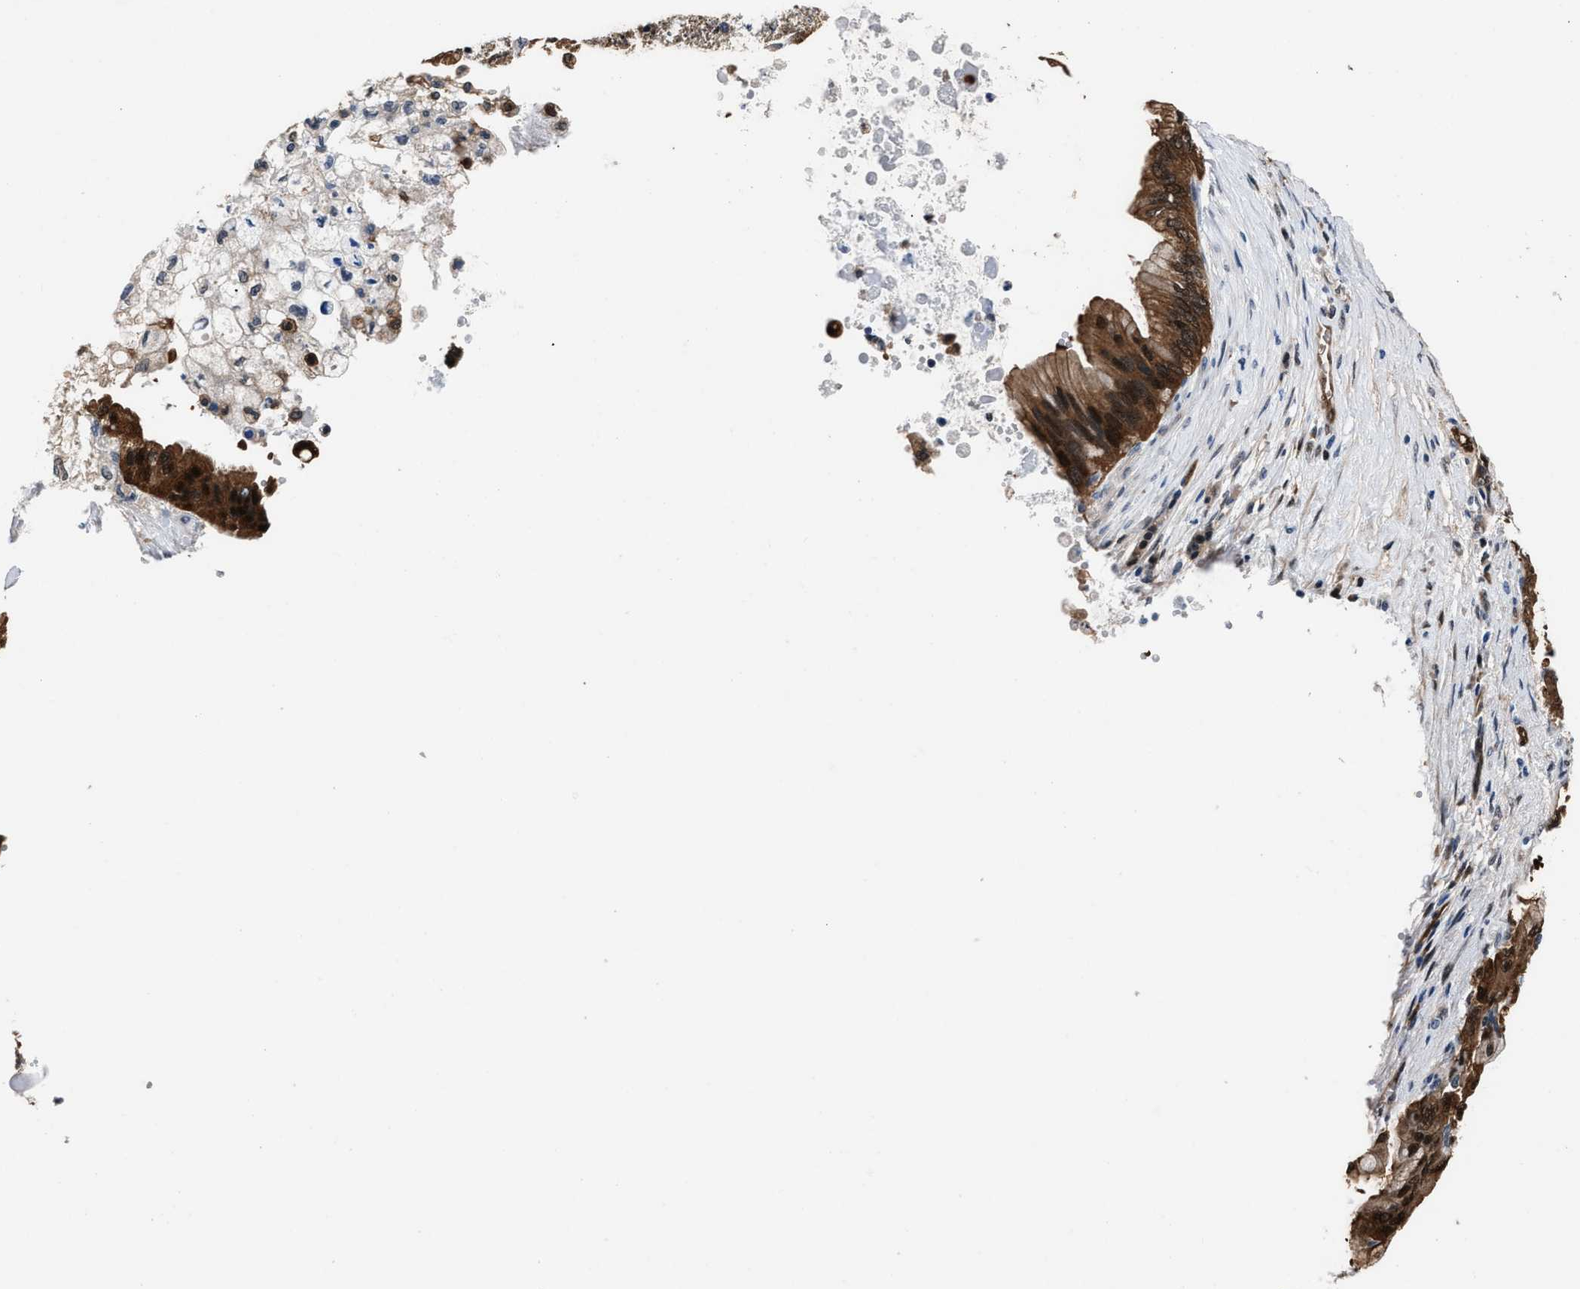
{"staining": {"intensity": "strong", "quantity": "25%-75%", "location": "cytoplasmic/membranous,nuclear"}, "tissue": "pancreatic cancer", "cell_type": "Tumor cells", "image_type": "cancer", "snomed": [{"axis": "morphology", "description": "Adenocarcinoma, NOS"}, {"axis": "topography", "description": "Pancreas"}], "caption": "Protein expression analysis of human pancreatic adenocarcinoma reveals strong cytoplasmic/membranous and nuclear positivity in about 25%-75% of tumor cells.", "gene": "PPA1", "patient": {"sex": "female", "age": 73}}